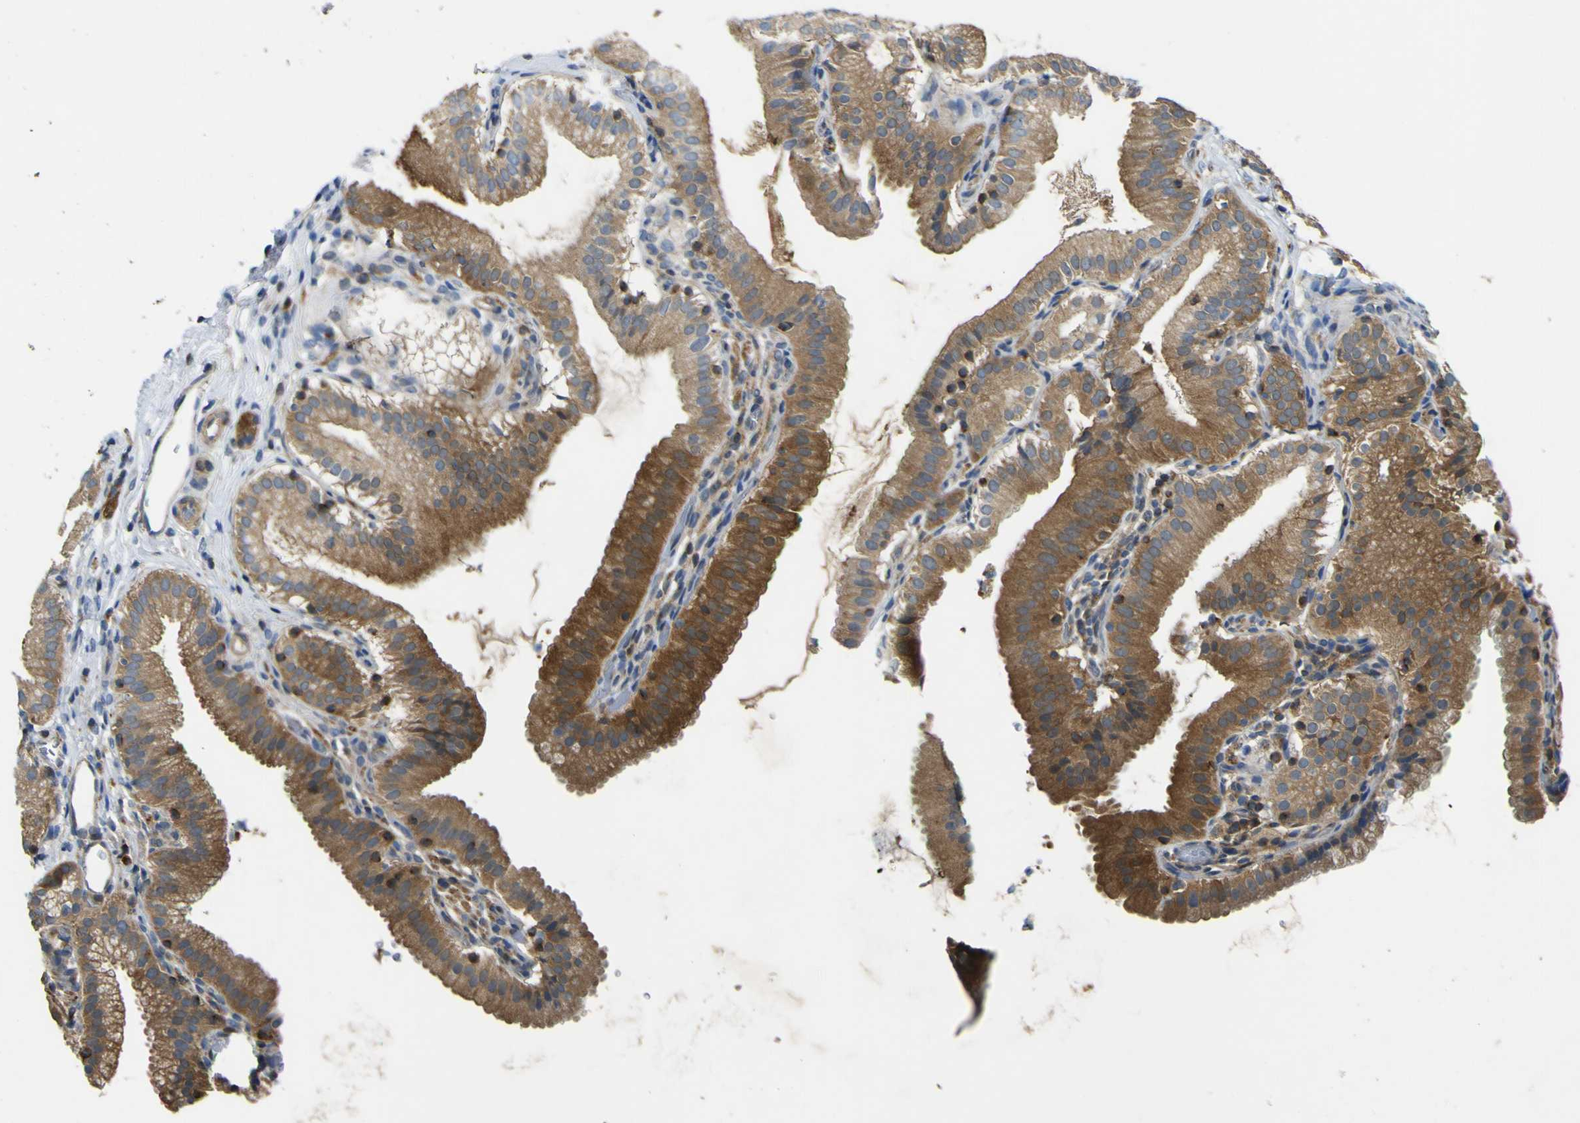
{"staining": {"intensity": "moderate", "quantity": ">75%", "location": "cytoplasmic/membranous"}, "tissue": "gallbladder", "cell_type": "Glandular cells", "image_type": "normal", "snomed": [{"axis": "morphology", "description": "Normal tissue, NOS"}, {"axis": "topography", "description": "Gallbladder"}], "caption": "This micrograph reveals IHC staining of normal gallbladder, with medium moderate cytoplasmic/membranous positivity in approximately >75% of glandular cells.", "gene": "EML2", "patient": {"sex": "male", "age": 54}}